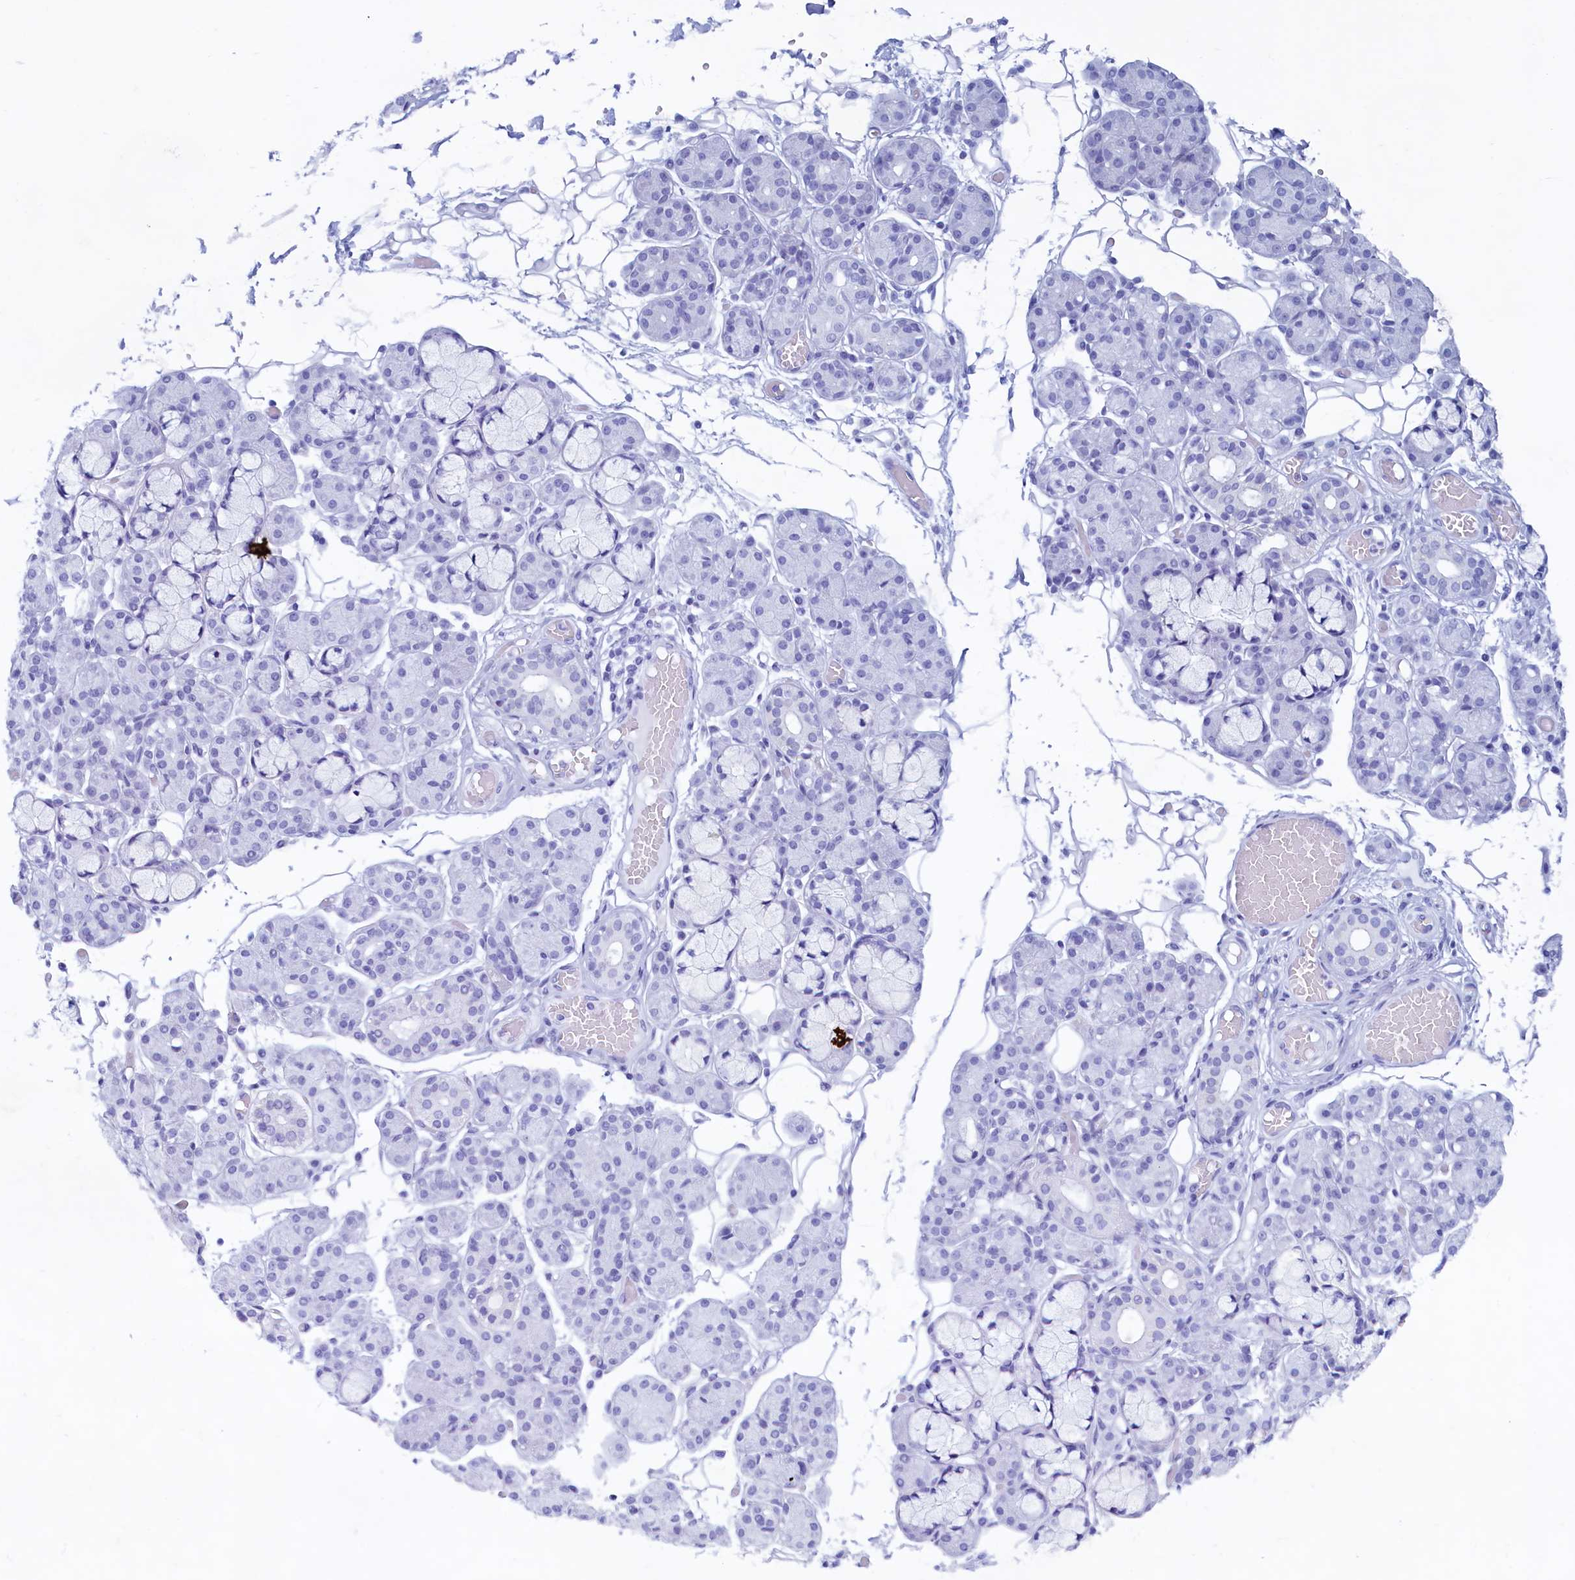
{"staining": {"intensity": "negative", "quantity": "none", "location": "none"}, "tissue": "salivary gland", "cell_type": "Glandular cells", "image_type": "normal", "snomed": [{"axis": "morphology", "description": "Normal tissue, NOS"}, {"axis": "topography", "description": "Salivary gland"}], "caption": "Unremarkable salivary gland was stained to show a protein in brown. There is no significant expression in glandular cells. Brightfield microscopy of immunohistochemistry (IHC) stained with DAB (brown) and hematoxylin (blue), captured at high magnification.", "gene": "MAP1LC3A", "patient": {"sex": "male", "age": 63}}